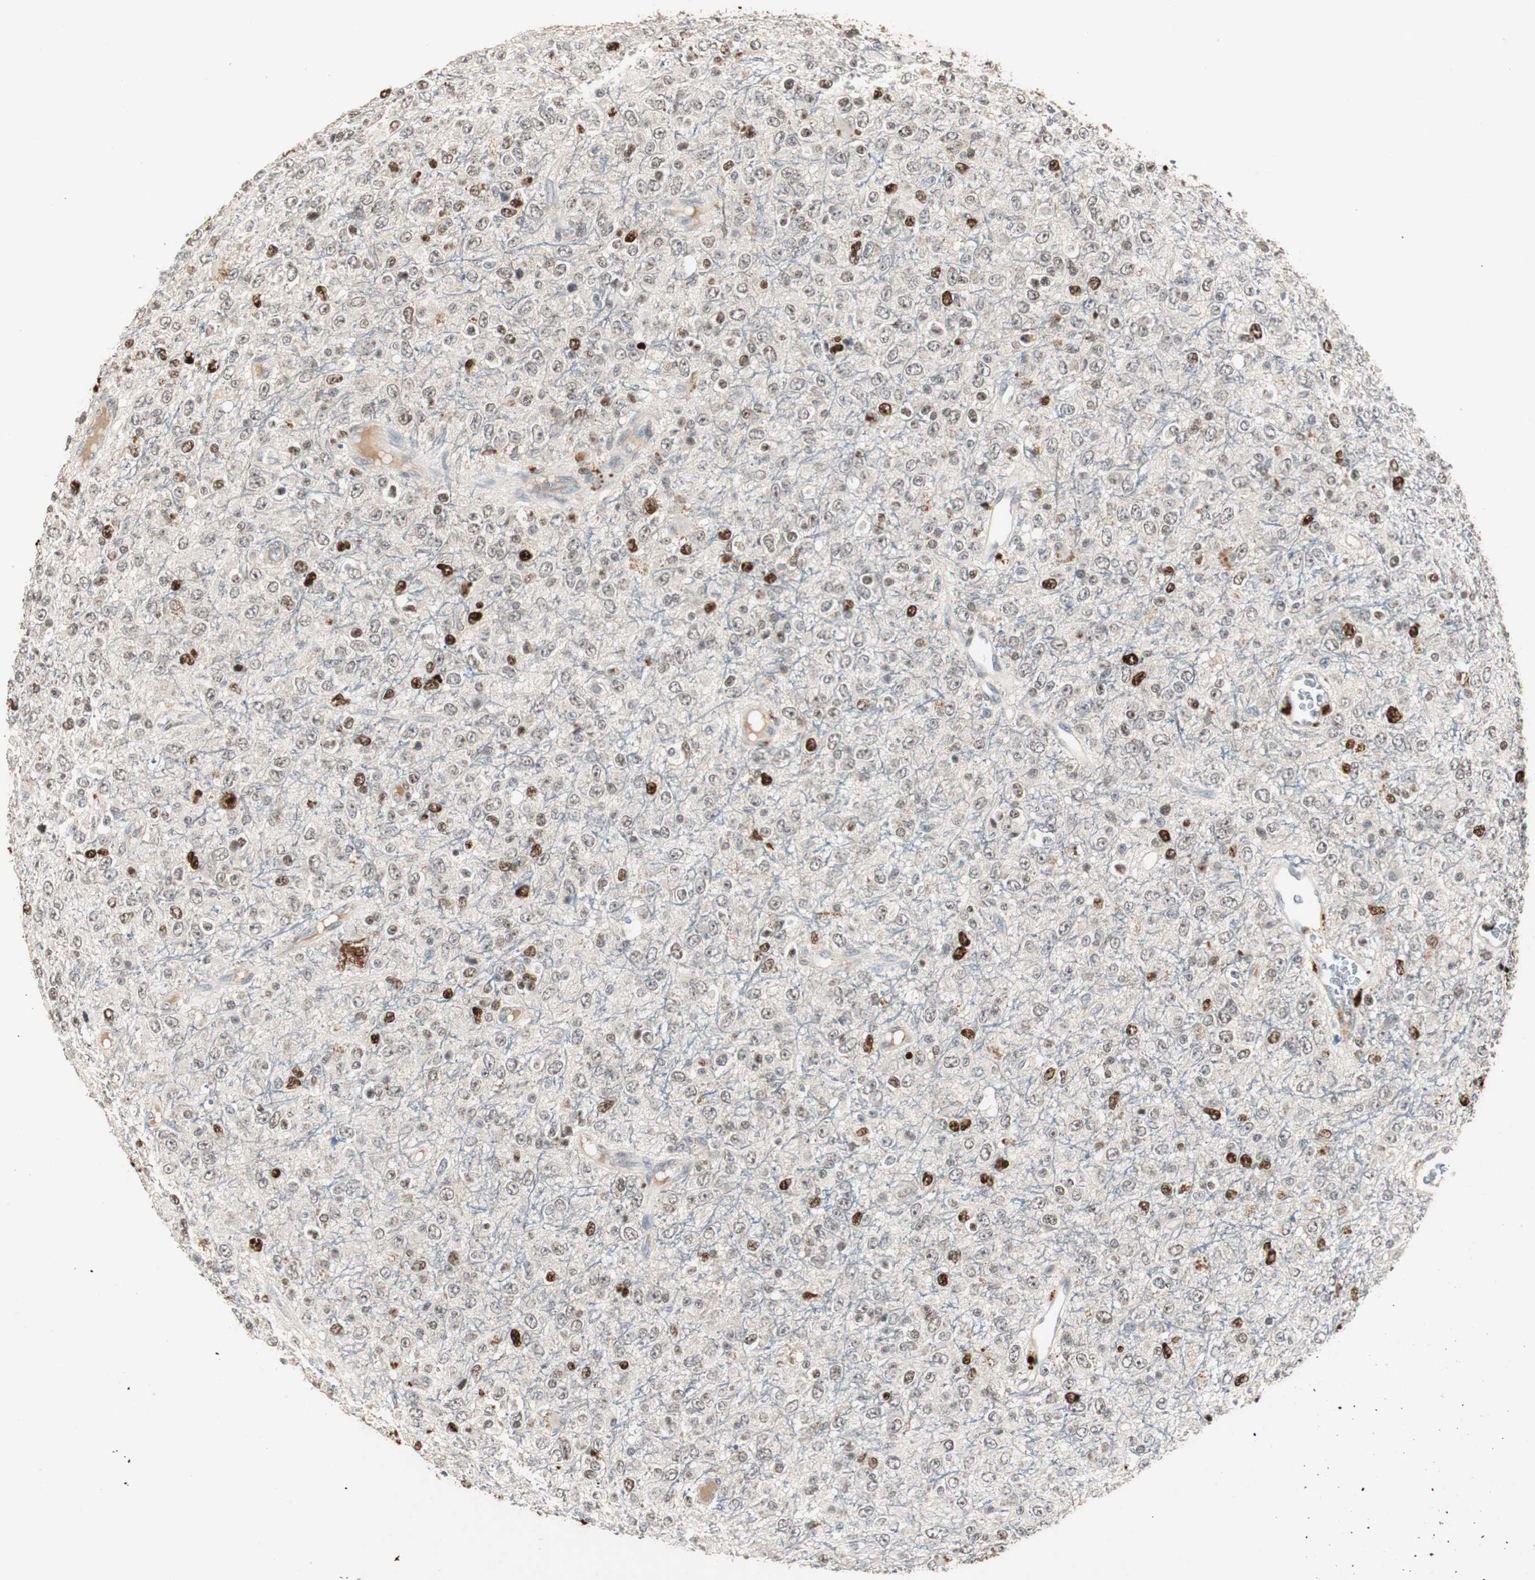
{"staining": {"intensity": "strong", "quantity": "<25%", "location": "nuclear"}, "tissue": "glioma", "cell_type": "Tumor cells", "image_type": "cancer", "snomed": [{"axis": "morphology", "description": "Glioma, malignant, High grade"}, {"axis": "topography", "description": "pancreas cauda"}], "caption": "Glioma stained with a brown dye displays strong nuclear positive staining in approximately <25% of tumor cells.", "gene": "FEN1", "patient": {"sex": "male", "age": 60}}